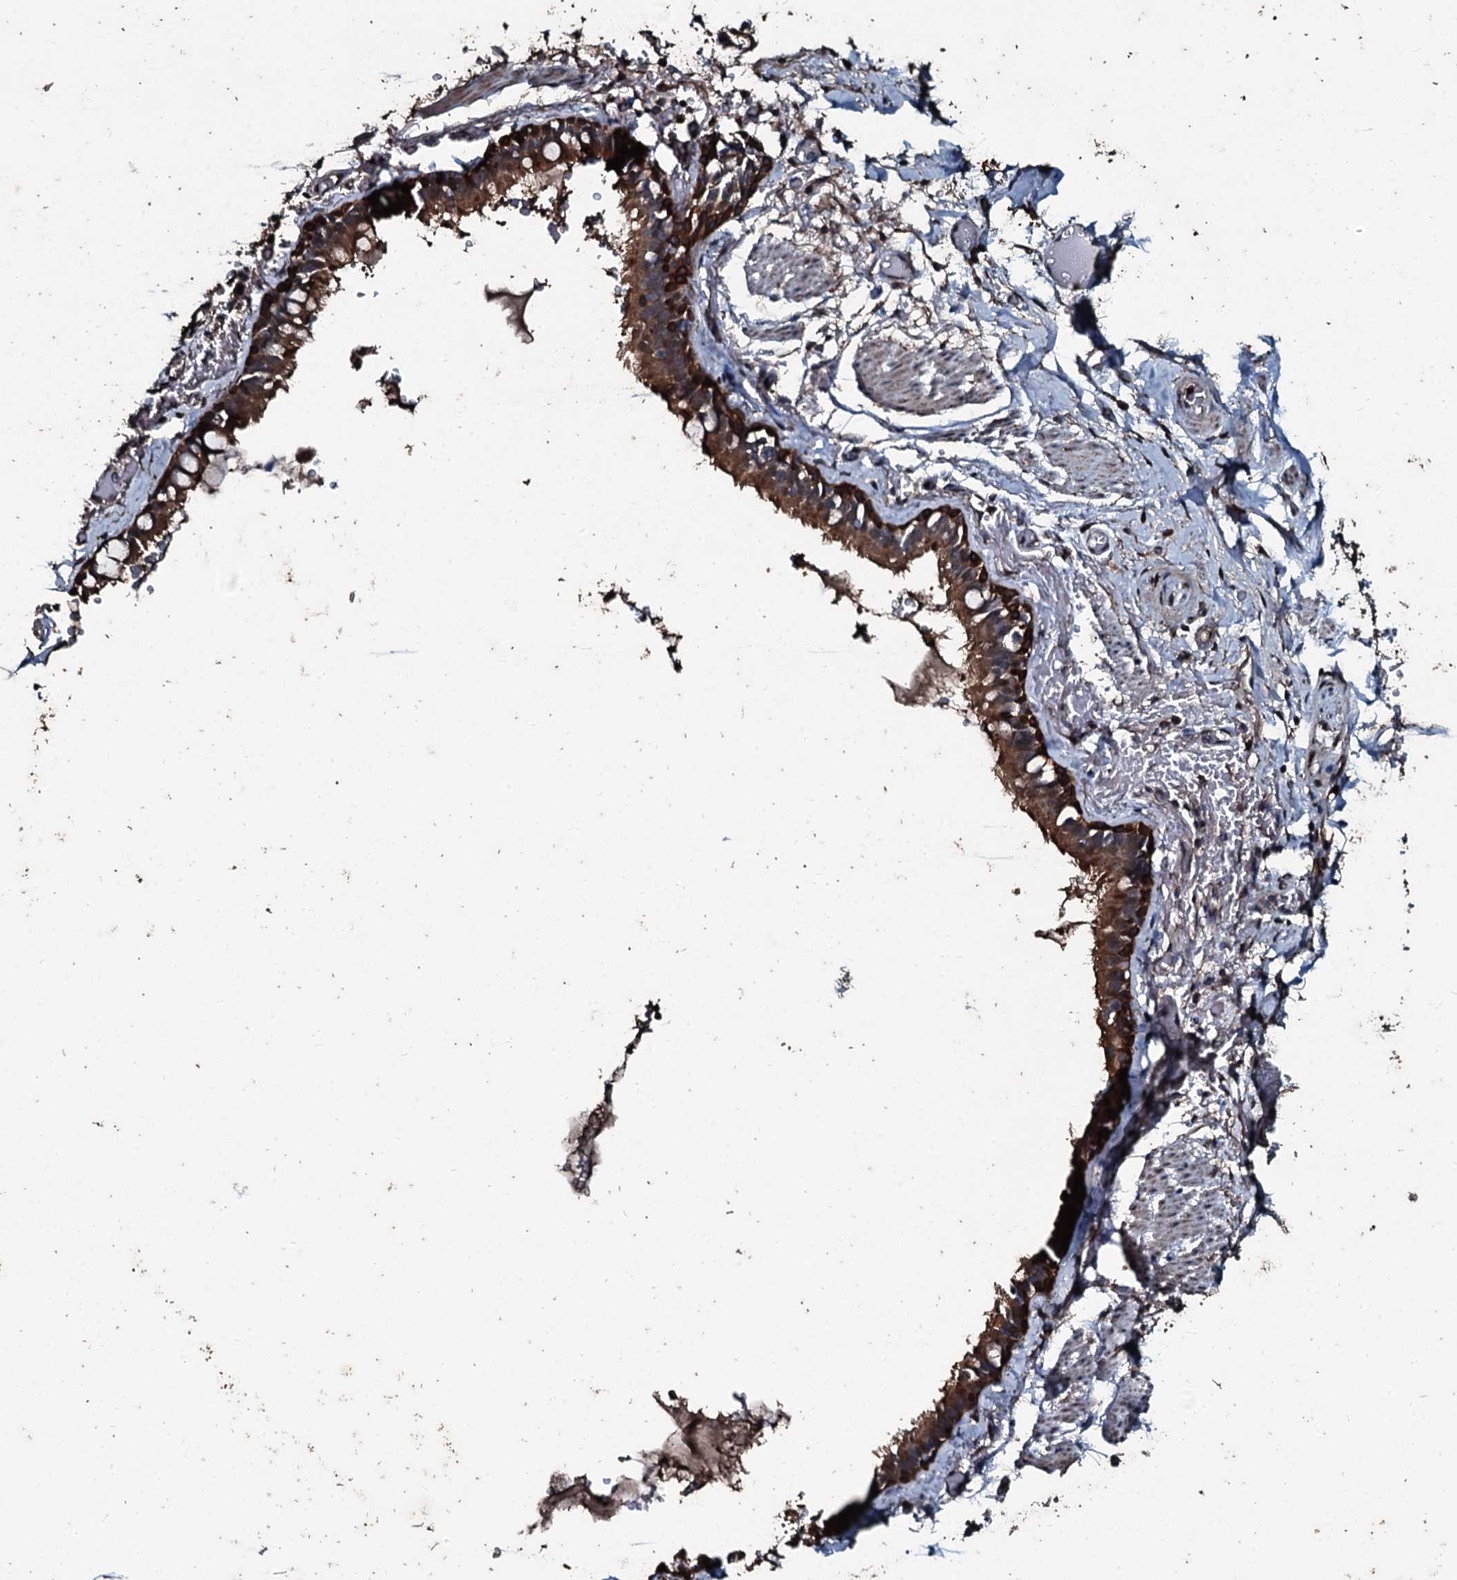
{"staining": {"intensity": "strong", "quantity": ">75%", "location": "cytoplasmic/membranous"}, "tissue": "bronchus", "cell_type": "Respiratory epithelial cells", "image_type": "normal", "snomed": [{"axis": "morphology", "description": "Normal tissue, NOS"}, {"axis": "topography", "description": "Cartilage tissue"}], "caption": "Human bronchus stained for a protein (brown) reveals strong cytoplasmic/membranous positive expression in approximately >75% of respiratory epithelial cells.", "gene": "FAAP24", "patient": {"sex": "male", "age": 63}}